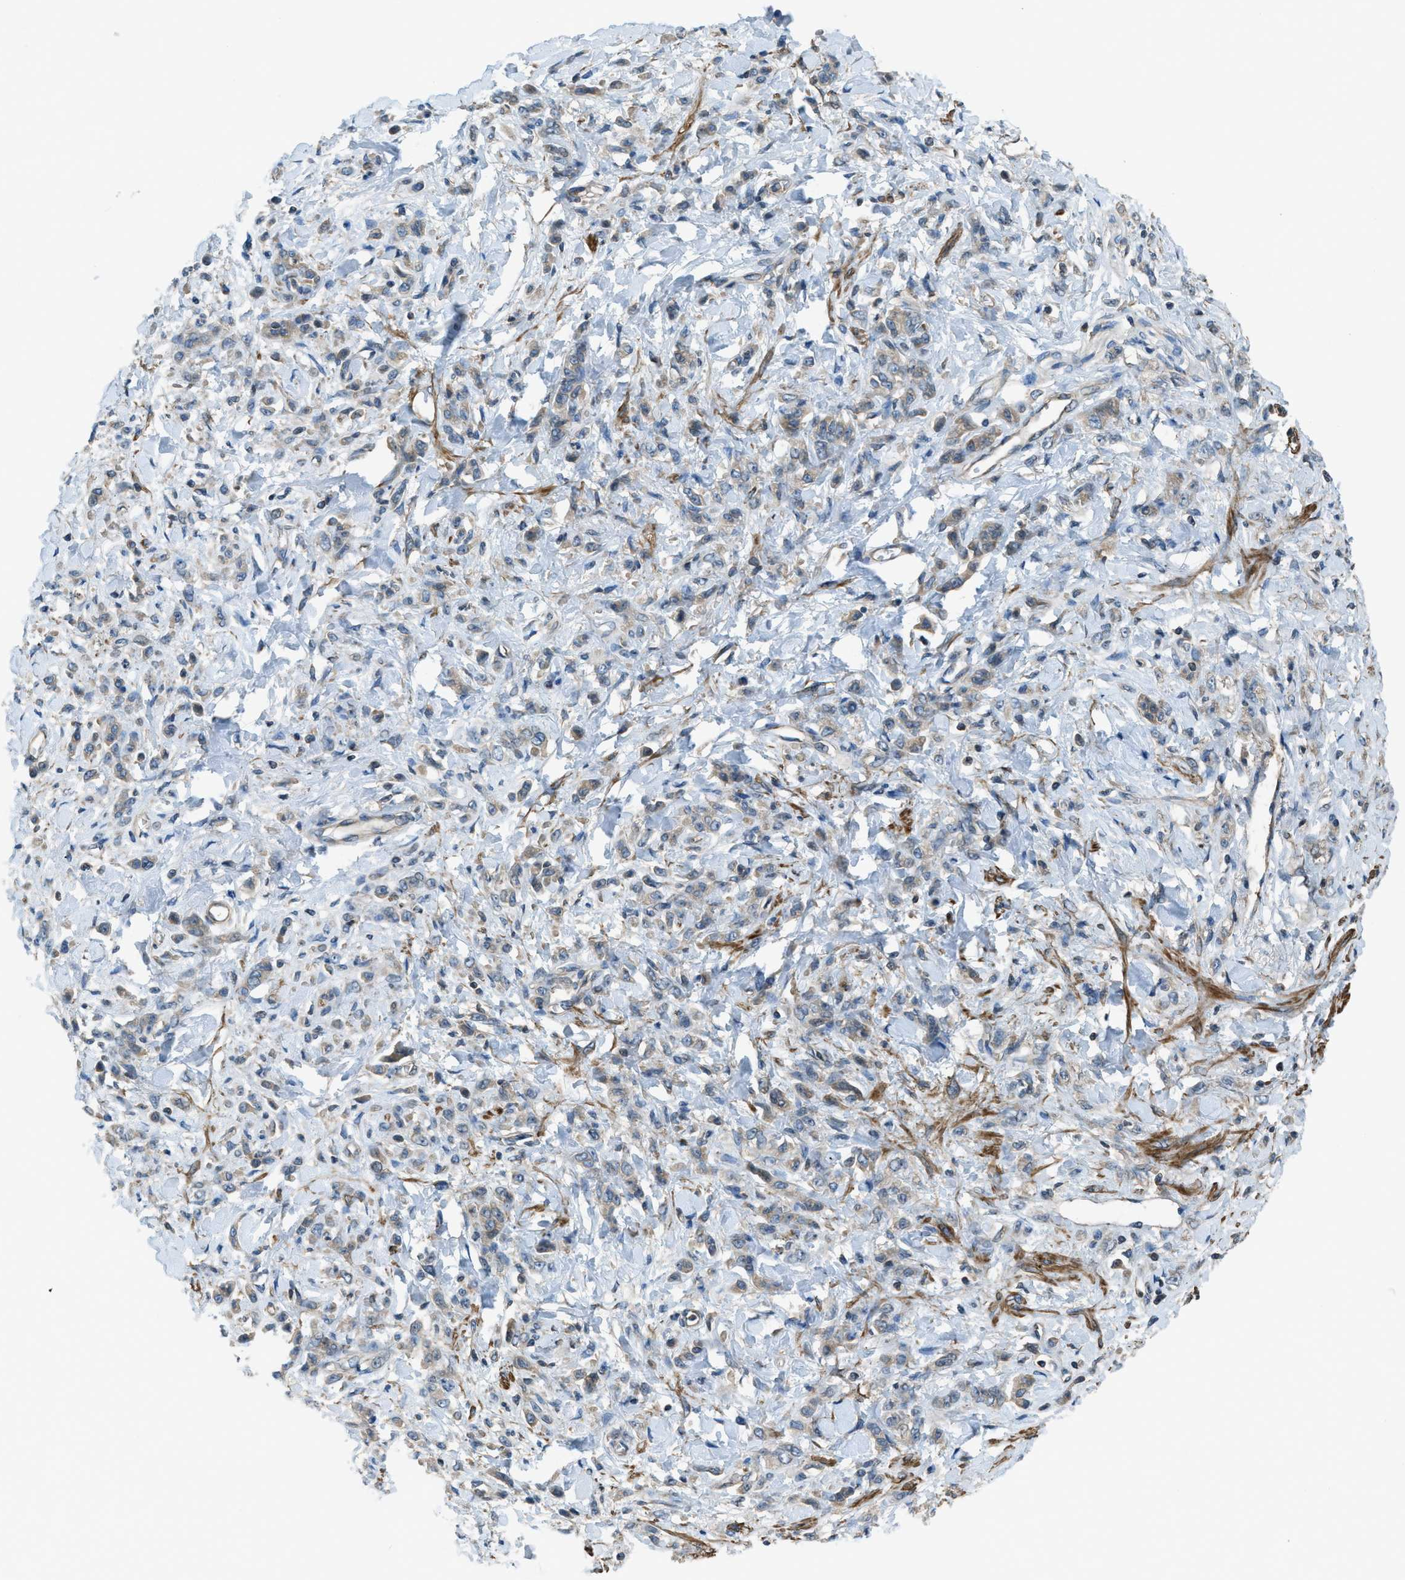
{"staining": {"intensity": "weak", "quantity": "25%-75%", "location": "cytoplasmic/membranous"}, "tissue": "stomach cancer", "cell_type": "Tumor cells", "image_type": "cancer", "snomed": [{"axis": "morphology", "description": "Normal tissue, NOS"}, {"axis": "morphology", "description": "Adenocarcinoma, NOS"}, {"axis": "topography", "description": "Stomach"}], "caption": "This is an image of immunohistochemistry staining of stomach cancer (adenocarcinoma), which shows weak staining in the cytoplasmic/membranous of tumor cells.", "gene": "VEZT", "patient": {"sex": "male", "age": 82}}